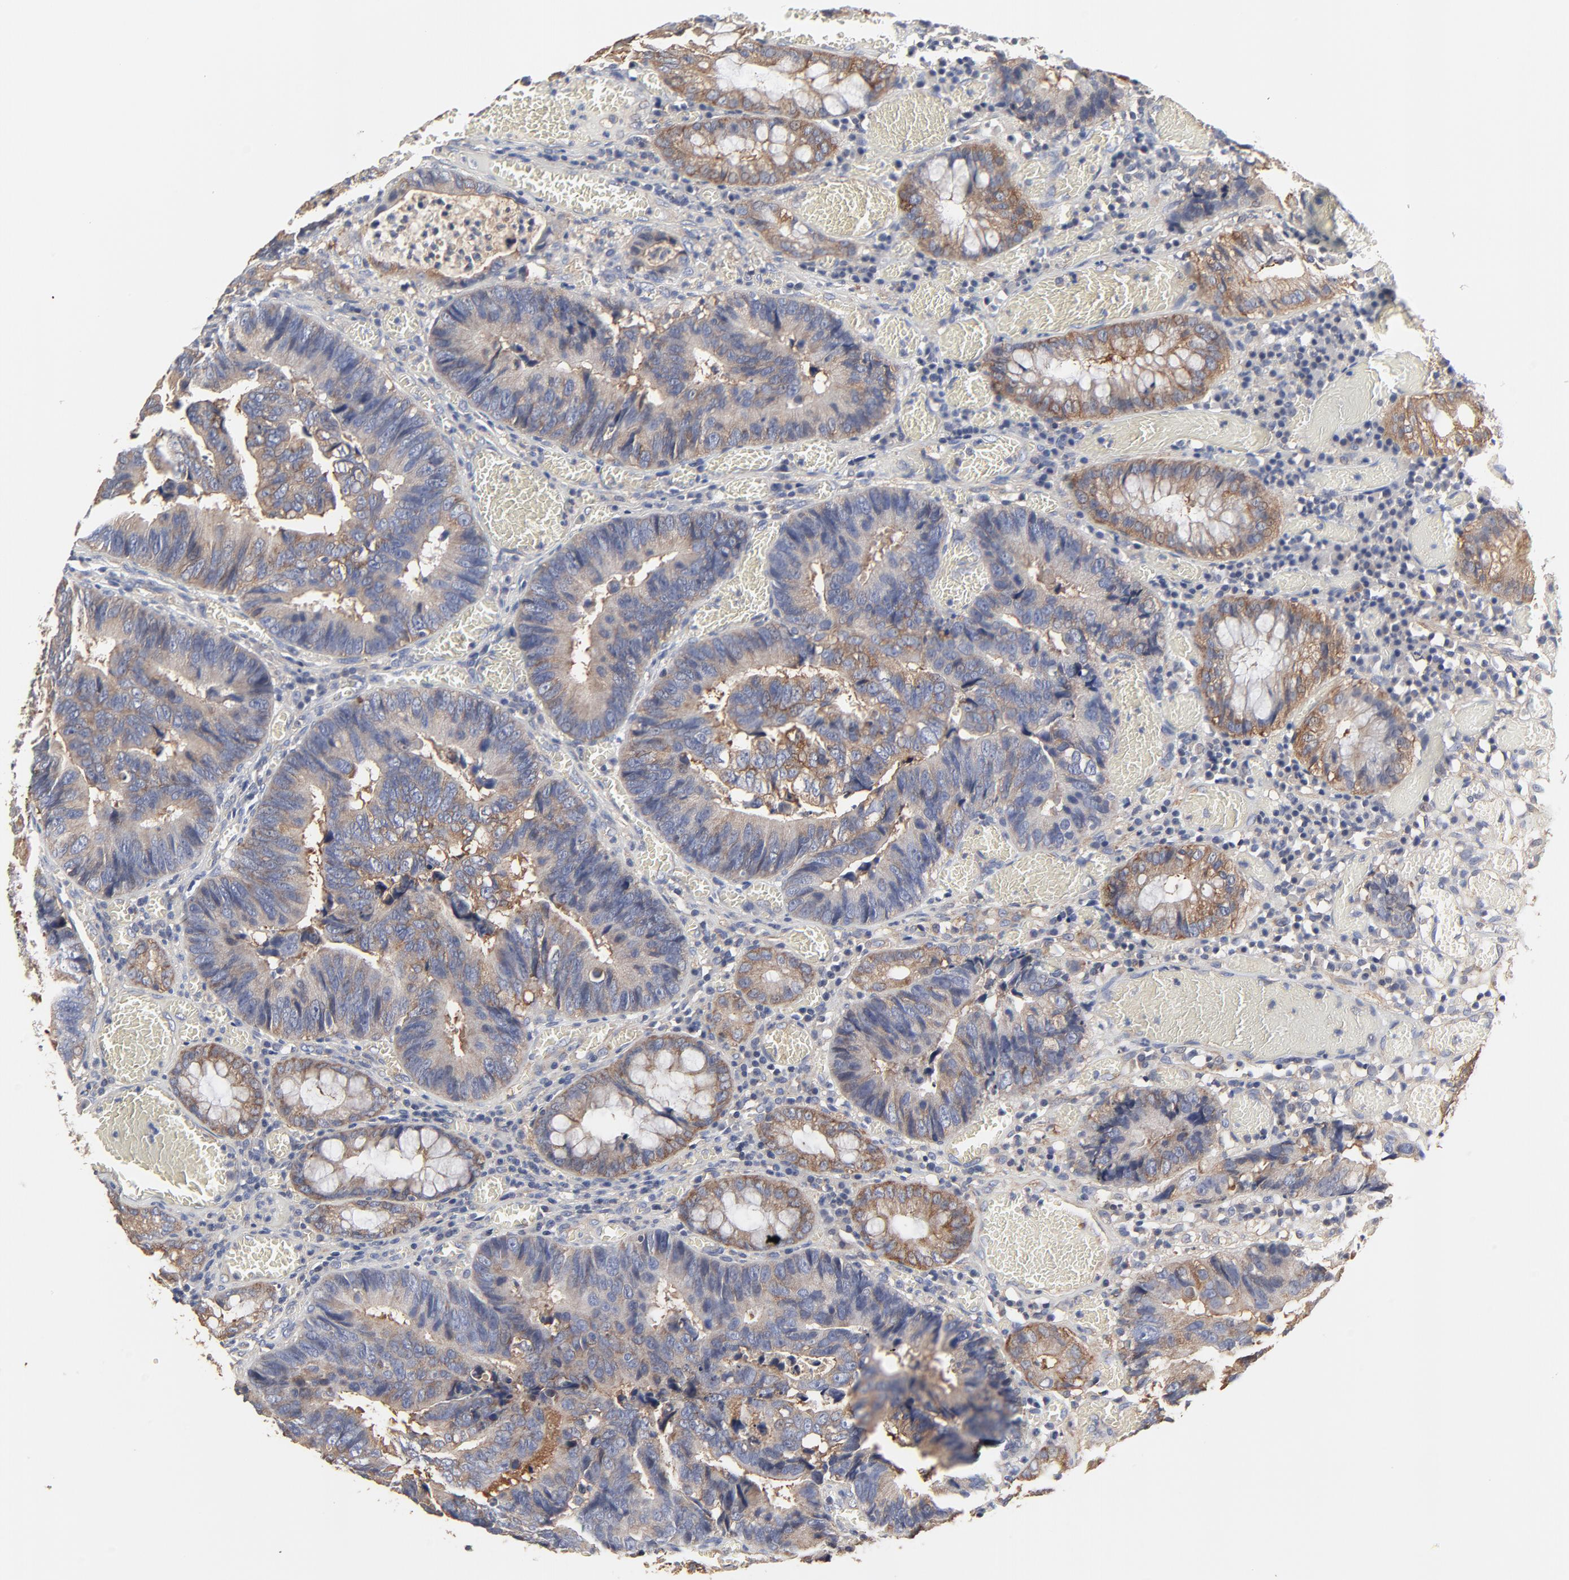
{"staining": {"intensity": "moderate", "quantity": ">75%", "location": "cytoplasmic/membranous"}, "tissue": "colorectal cancer", "cell_type": "Tumor cells", "image_type": "cancer", "snomed": [{"axis": "morphology", "description": "Adenocarcinoma, NOS"}, {"axis": "topography", "description": "Rectum"}], "caption": "This is a histology image of immunohistochemistry (IHC) staining of colorectal cancer (adenocarcinoma), which shows moderate expression in the cytoplasmic/membranous of tumor cells.", "gene": "NXF3", "patient": {"sex": "female", "age": 98}}